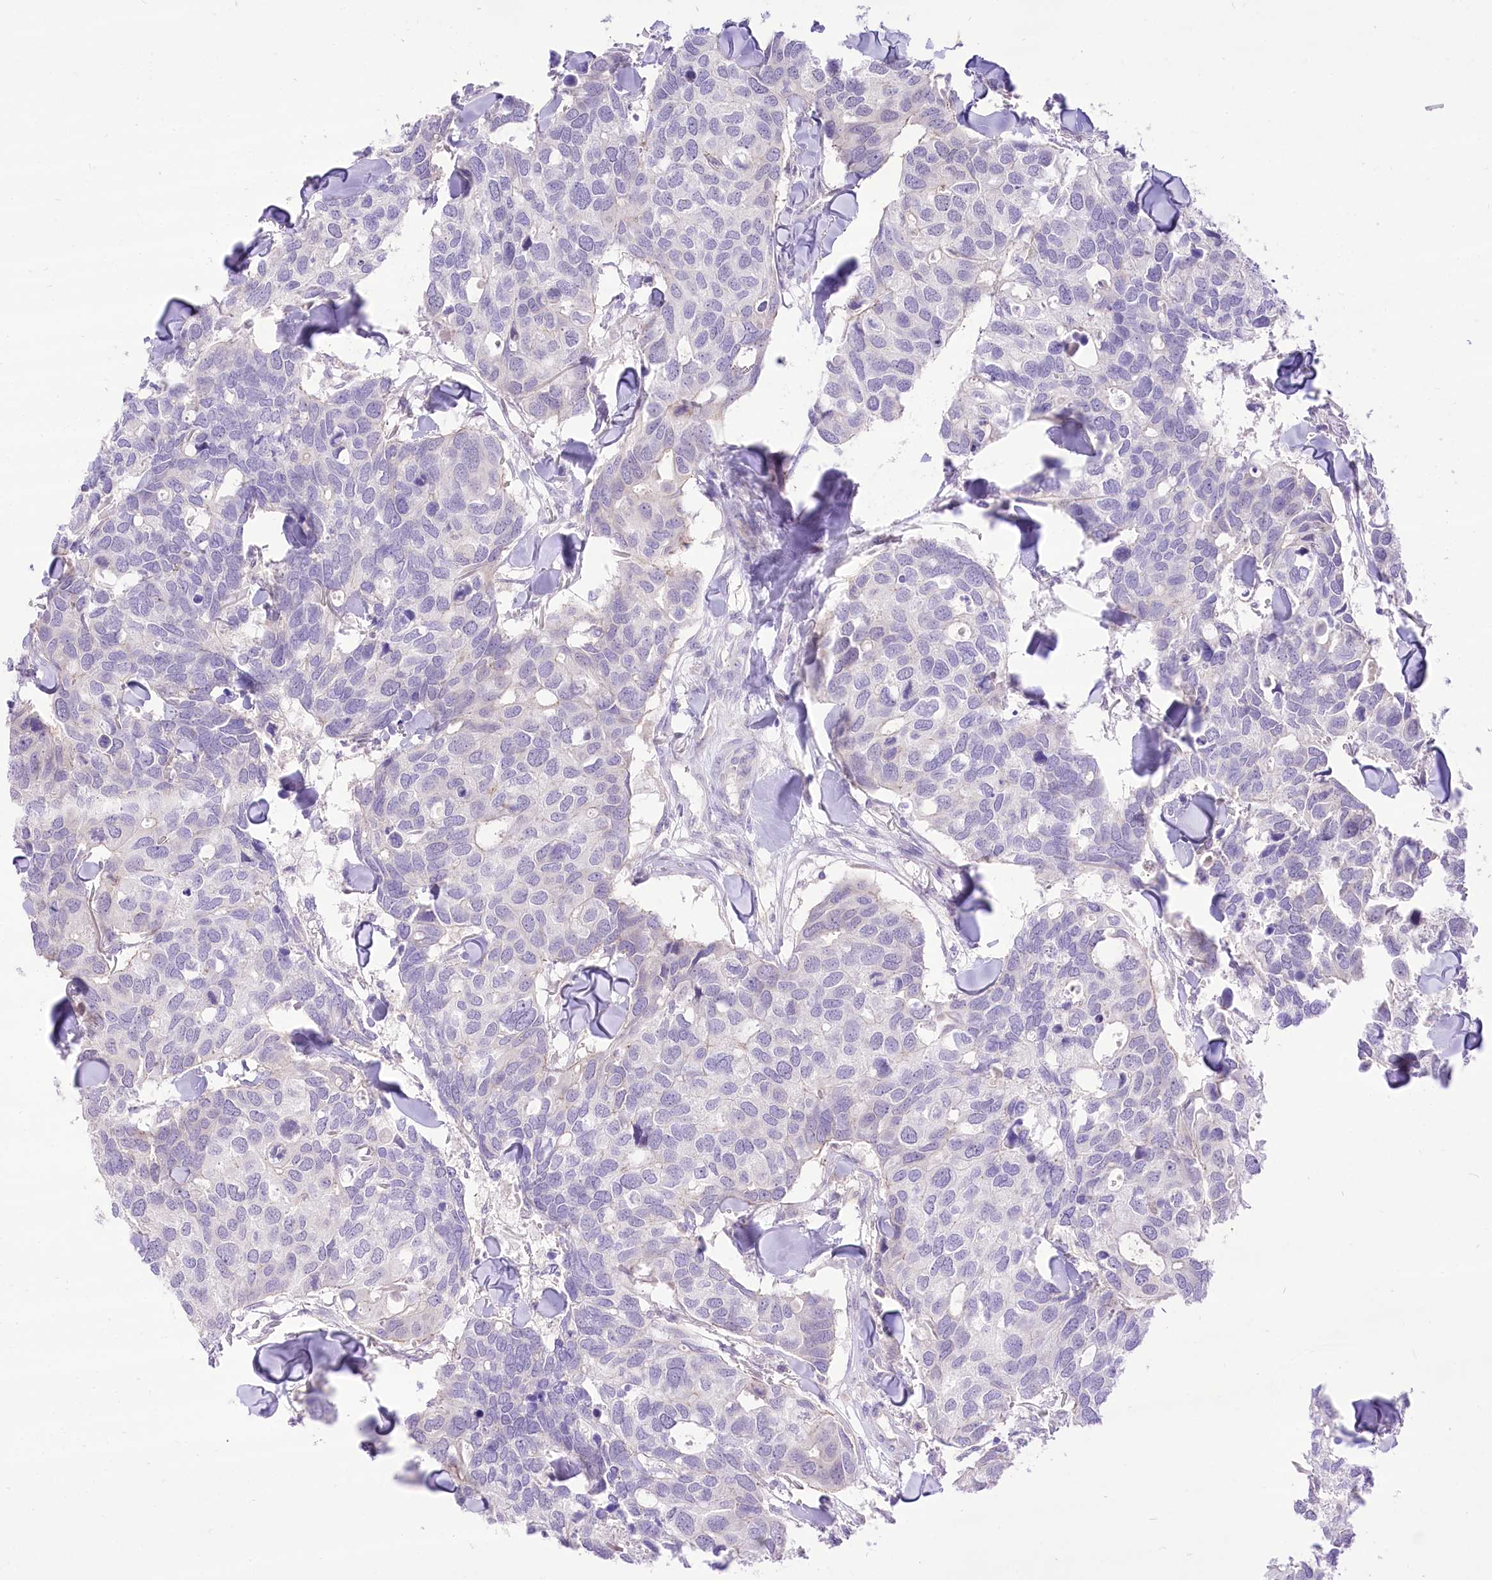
{"staining": {"intensity": "negative", "quantity": "none", "location": "none"}, "tissue": "breast cancer", "cell_type": "Tumor cells", "image_type": "cancer", "snomed": [{"axis": "morphology", "description": "Duct carcinoma"}, {"axis": "topography", "description": "Breast"}], "caption": "High magnification brightfield microscopy of breast cancer stained with DAB (3,3'-diaminobenzidine) (brown) and counterstained with hematoxylin (blue): tumor cells show no significant positivity.", "gene": "HELT", "patient": {"sex": "female", "age": 83}}